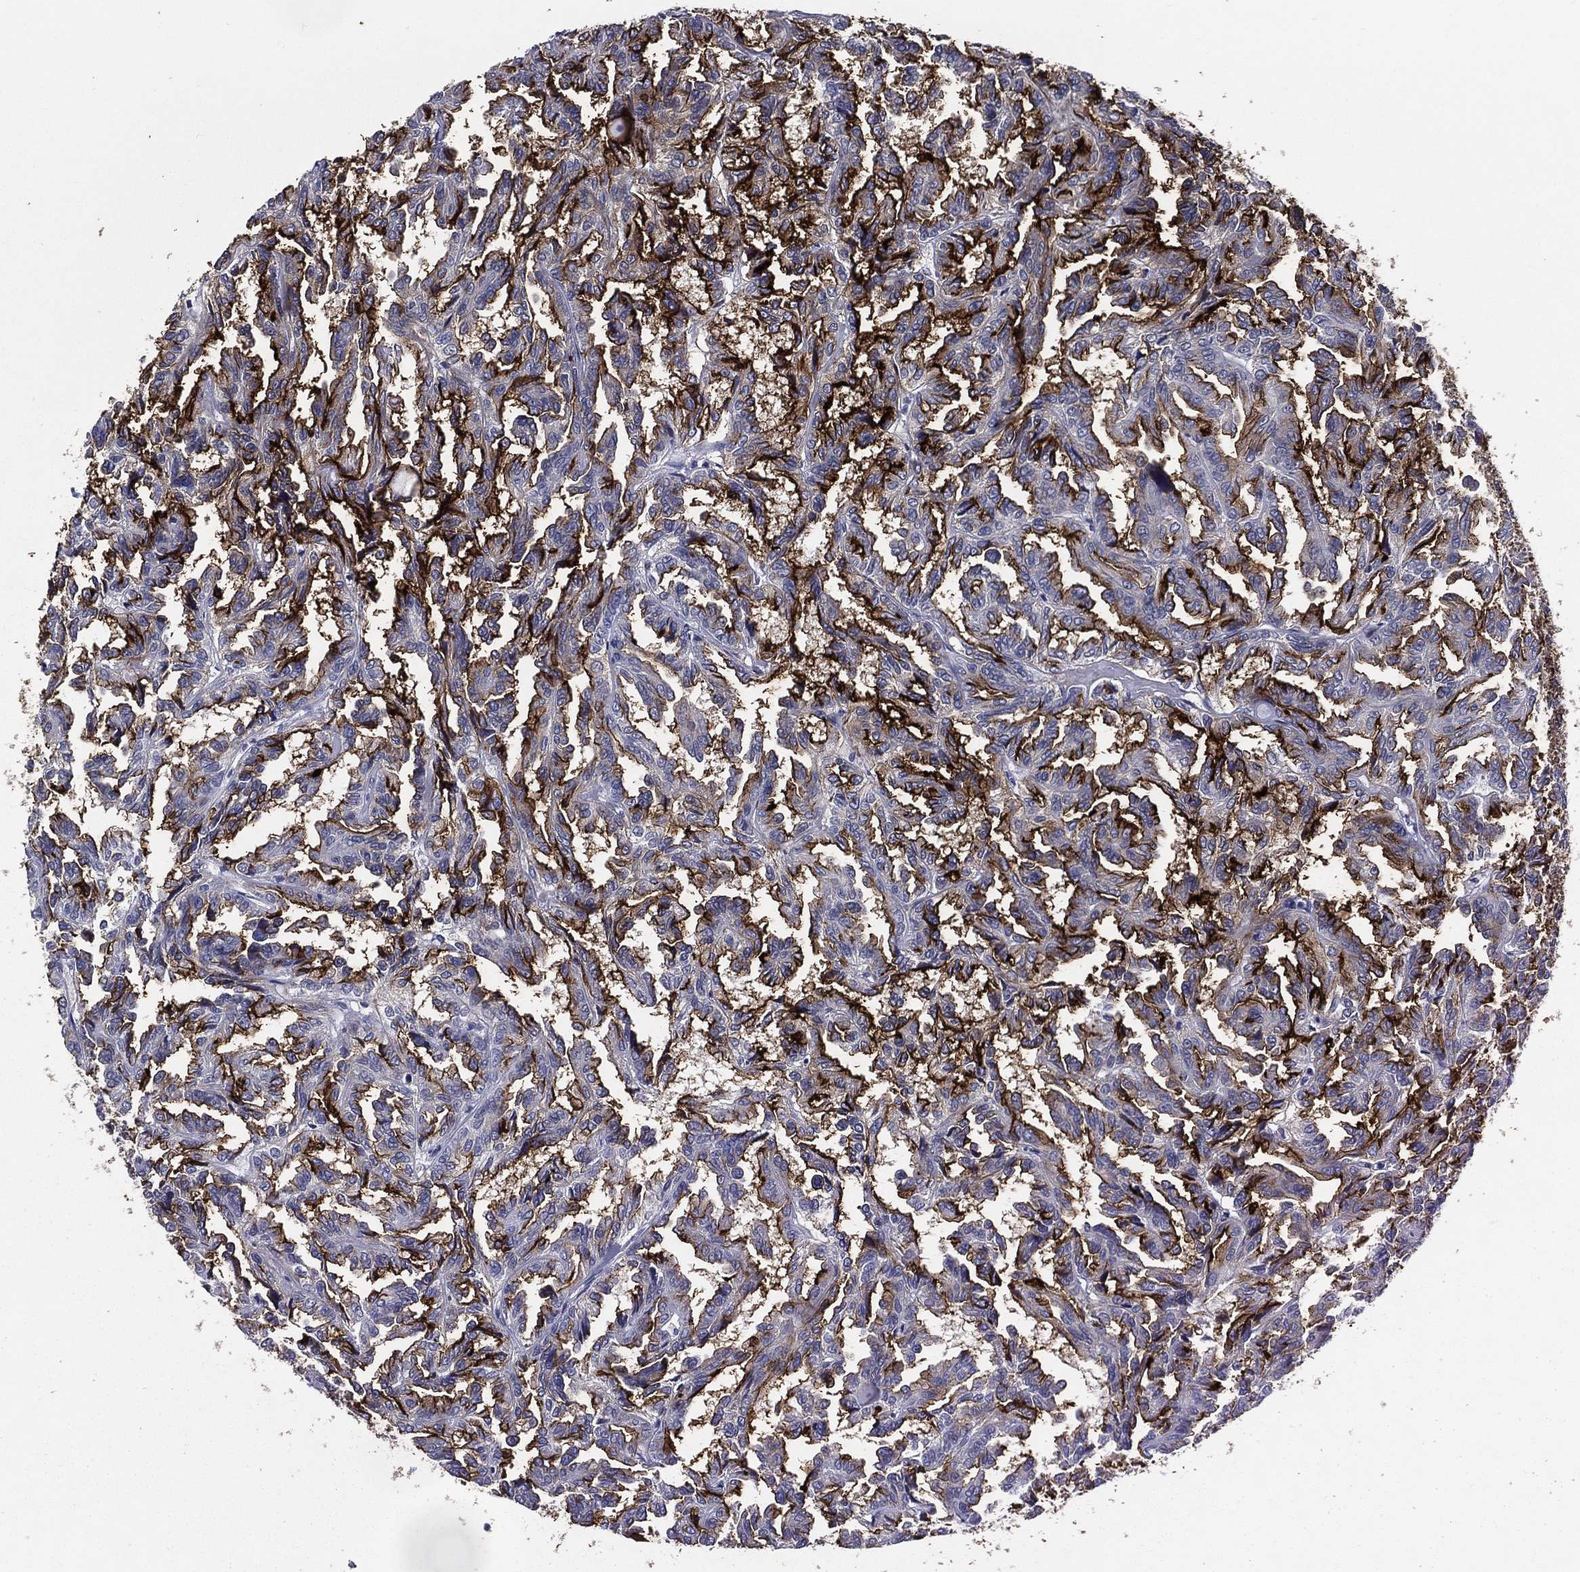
{"staining": {"intensity": "strong", "quantity": "25%-75%", "location": "cytoplasmic/membranous"}, "tissue": "renal cancer", "cell_type": "Tumor cells", "image_type": "cancer", "snomed": [{"axis": "morphology", "description": "Adenocarcinoma, NOS"}, {"axis": "topography", "description": "Kidney"}], "caption": "This micrograph reveals immunohistochemistry (IHC) staining of adenocarcinoma (renal), with high strong cytoplasmic/membranous positivity in about 25%-75% of tumor cells.", "gene": "ACE2", "patient": {"sex": "male", "age": 79}}